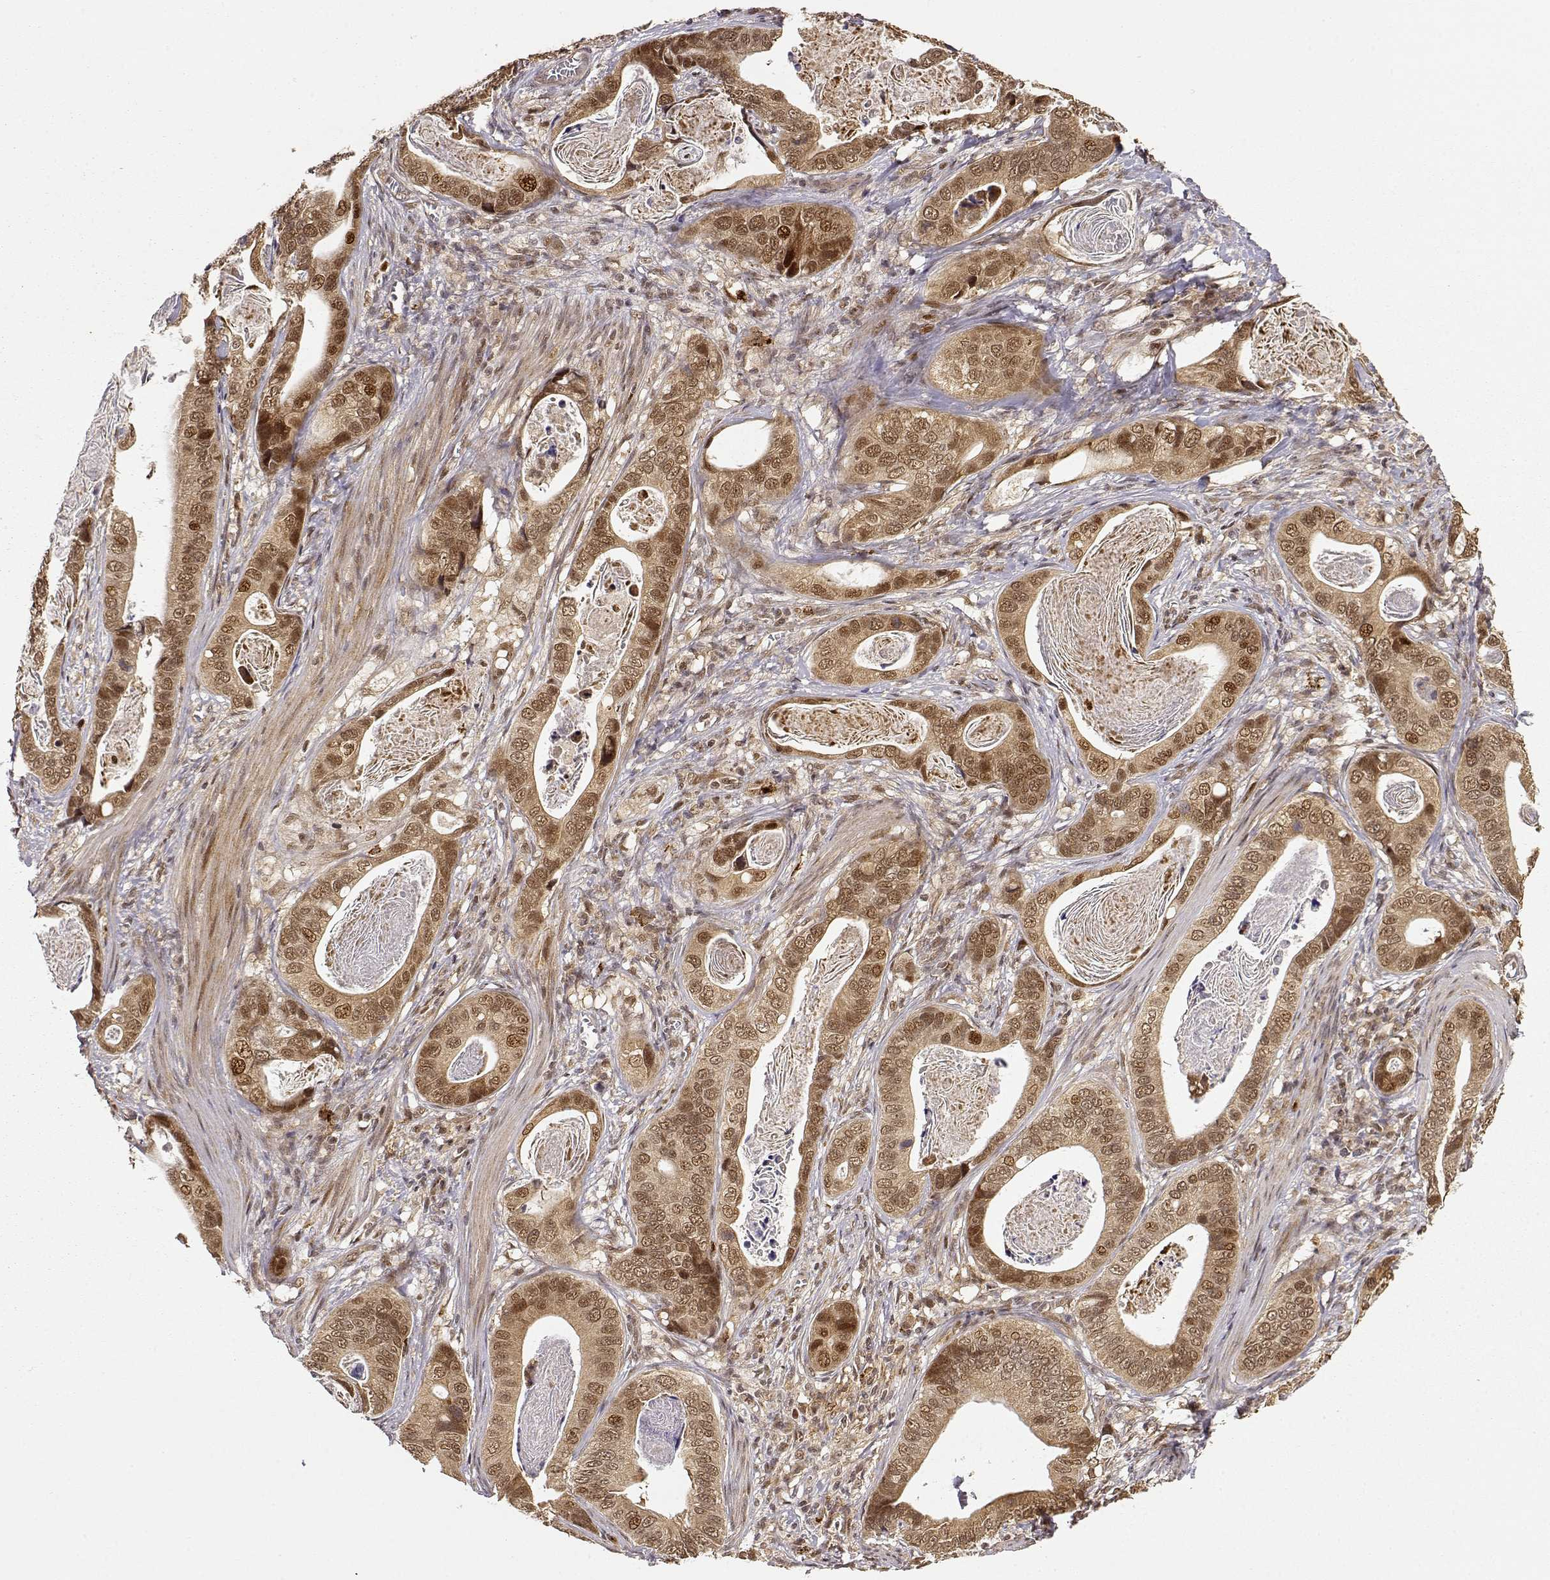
{"staining": {"intensity": "moderate", "quantity": ">75%", "location": "cytoplasmic/membranous,nuclear"}, "tissue": "stomach cancer", "cell_type": "Tumor cells", "image_type": "cancer", "snomed": [{"axis": "morphology", "description": "Adenocarcinoma, NOS"}, {"axis": "topography", "description": "Stomach"}], "caption": "This image displays stomach cancer (adenocarcinoma) stained with immunohistochemistry (IHC) to label a protein in brown. The cytoplasmic/membranous and nuclear of tumor cells show moderate positivity for the protein. Nuclei are counter-stained blue.", "gene": "MAEA", "patient": {"sex": "male", "age": 84}}